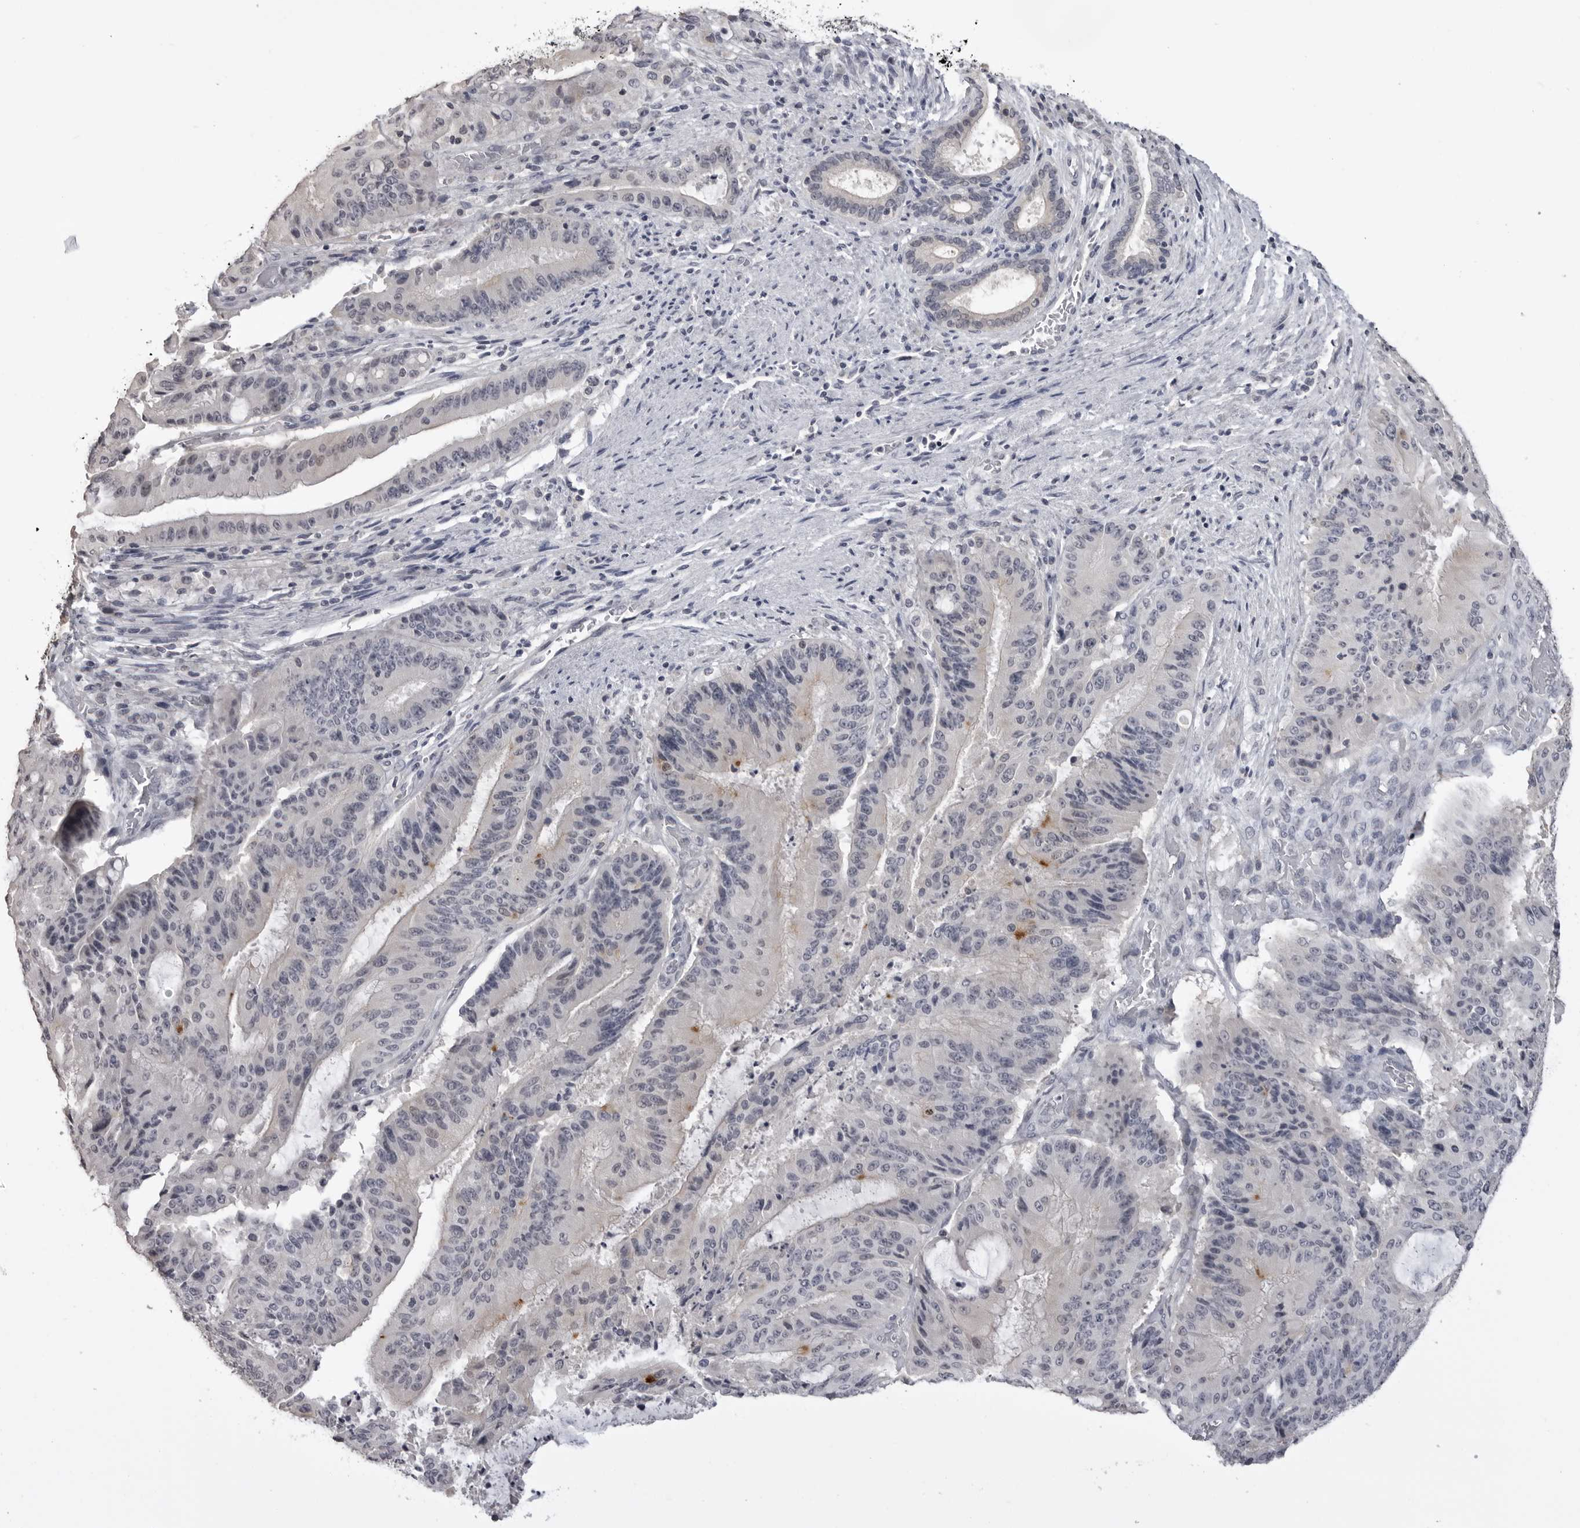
{"staining": {"intensity": "negative", "quantity": "none", "location": "none"}, "tissue": "liver cancer", "cell_type": "Tumor cells", "image_type": "cancer", "snomed": [{"axis": "morphology", "description": "Normal tissue, NOS"}, {"axis": "morphology", "description": "Cholangiocarcinoma"}, {"axis": "topography", "description": "Liver"}, {"axis": "topography", "description": "Peripheral nerve tissue"}], "caption": "DAB immunohistochemical staining of human cholangiocarcinoma (liver) displays no significant positivity in tumor cells.", "gene": "GPN2", "patient": {"sex": "female", "age": 73}}